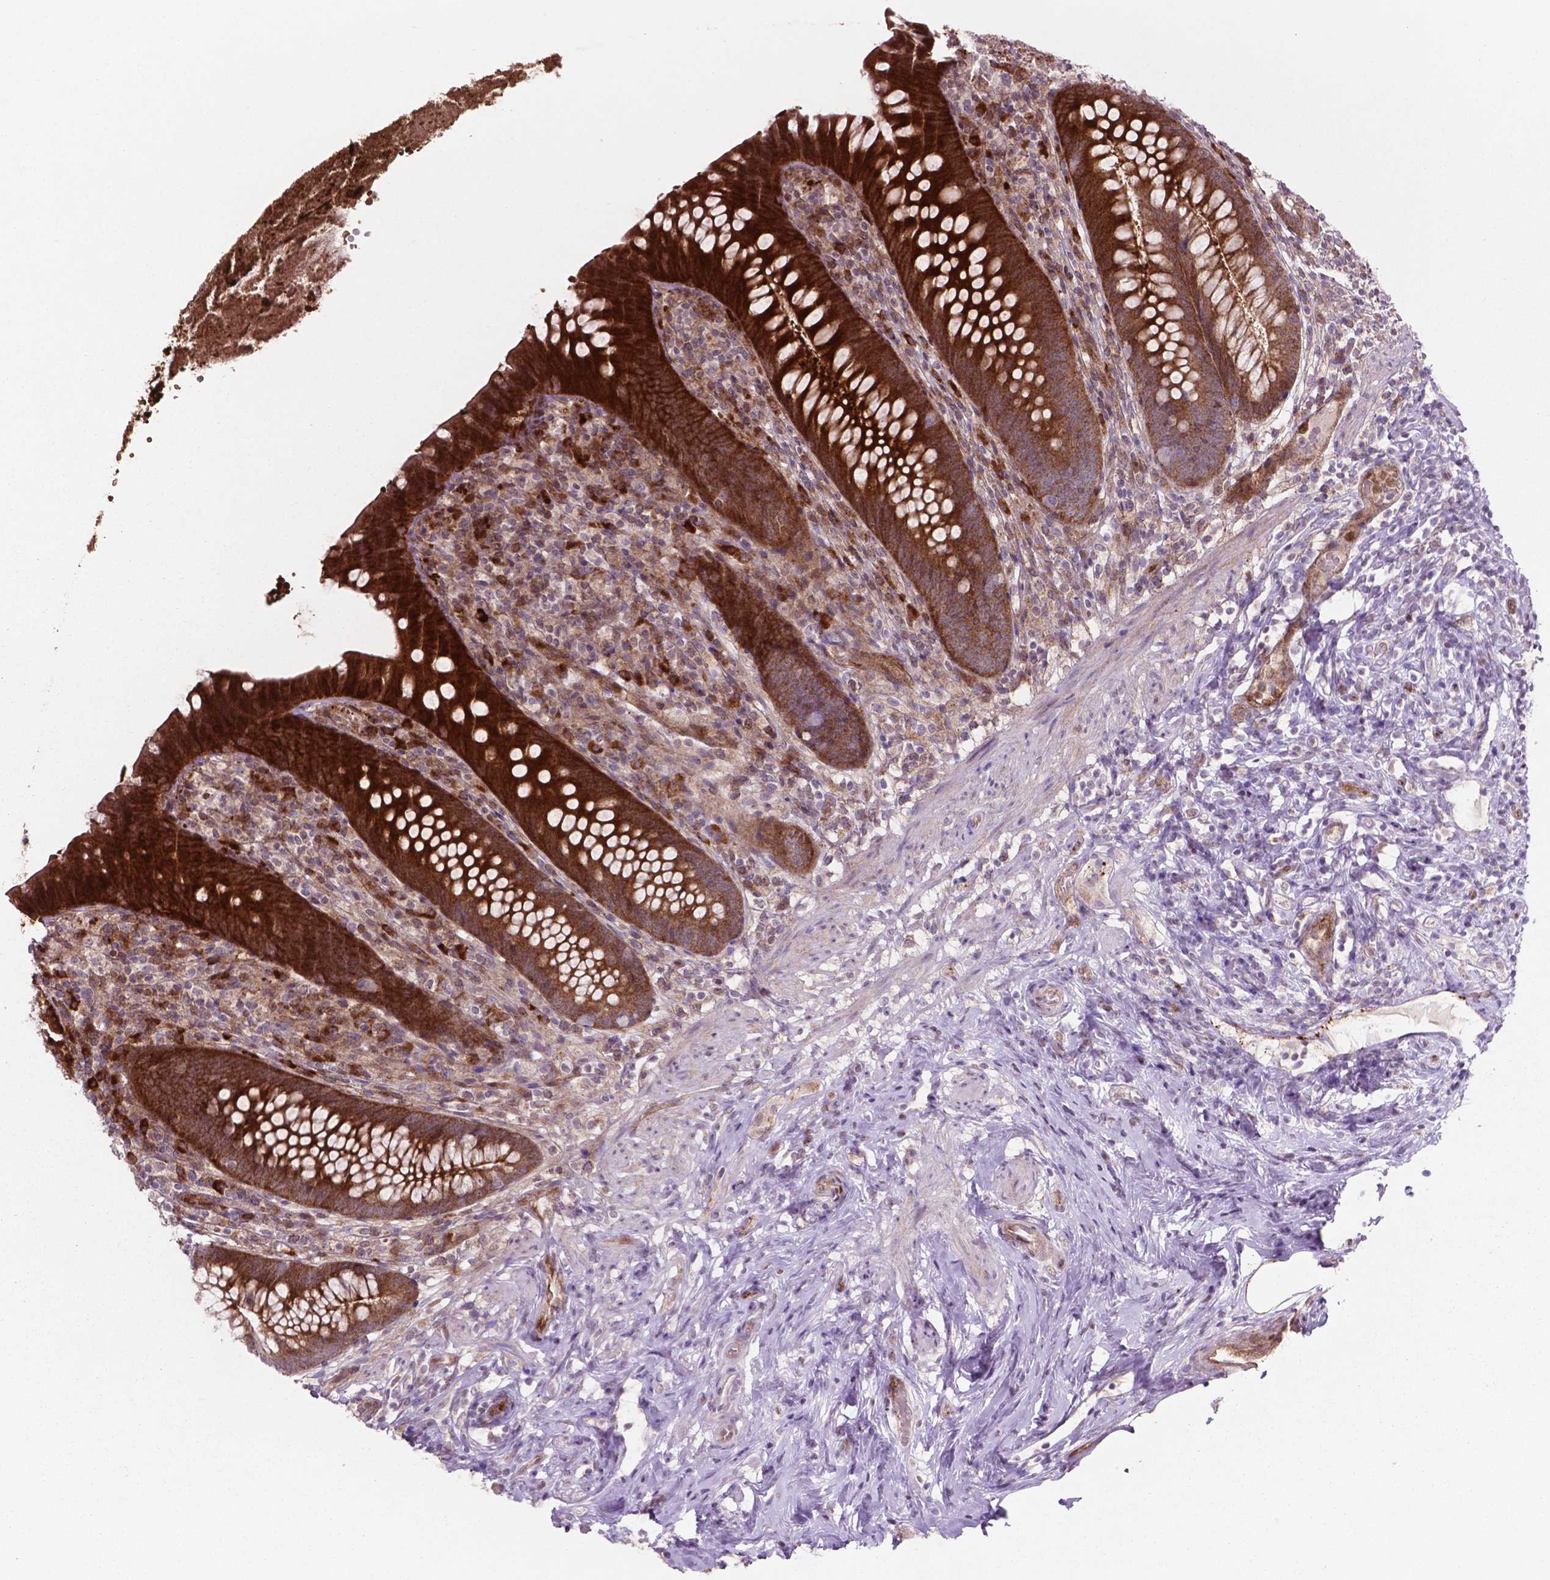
{"staining": {"intensity": "strong", "quantity": ">75%", "location": "cytoplasmic/membranous"}, "tissue": "appendix", "cell_type": "Glandular cells", "image_type": "normal", "snomed": [{"axis": "morphology", "description": "Normal tissue, NOS"}, {"axis": "topography", "description": "Appendix"}], "caption": "Protein expression analysis of benign appendix exhibits strong cytoplasmic/membranous expression in approximately >75% of glandular cells. (IHC, brightfield microscopy, high magnification).", "gene": "LDHA", "patient": {"sex": "male", "age": 47}}